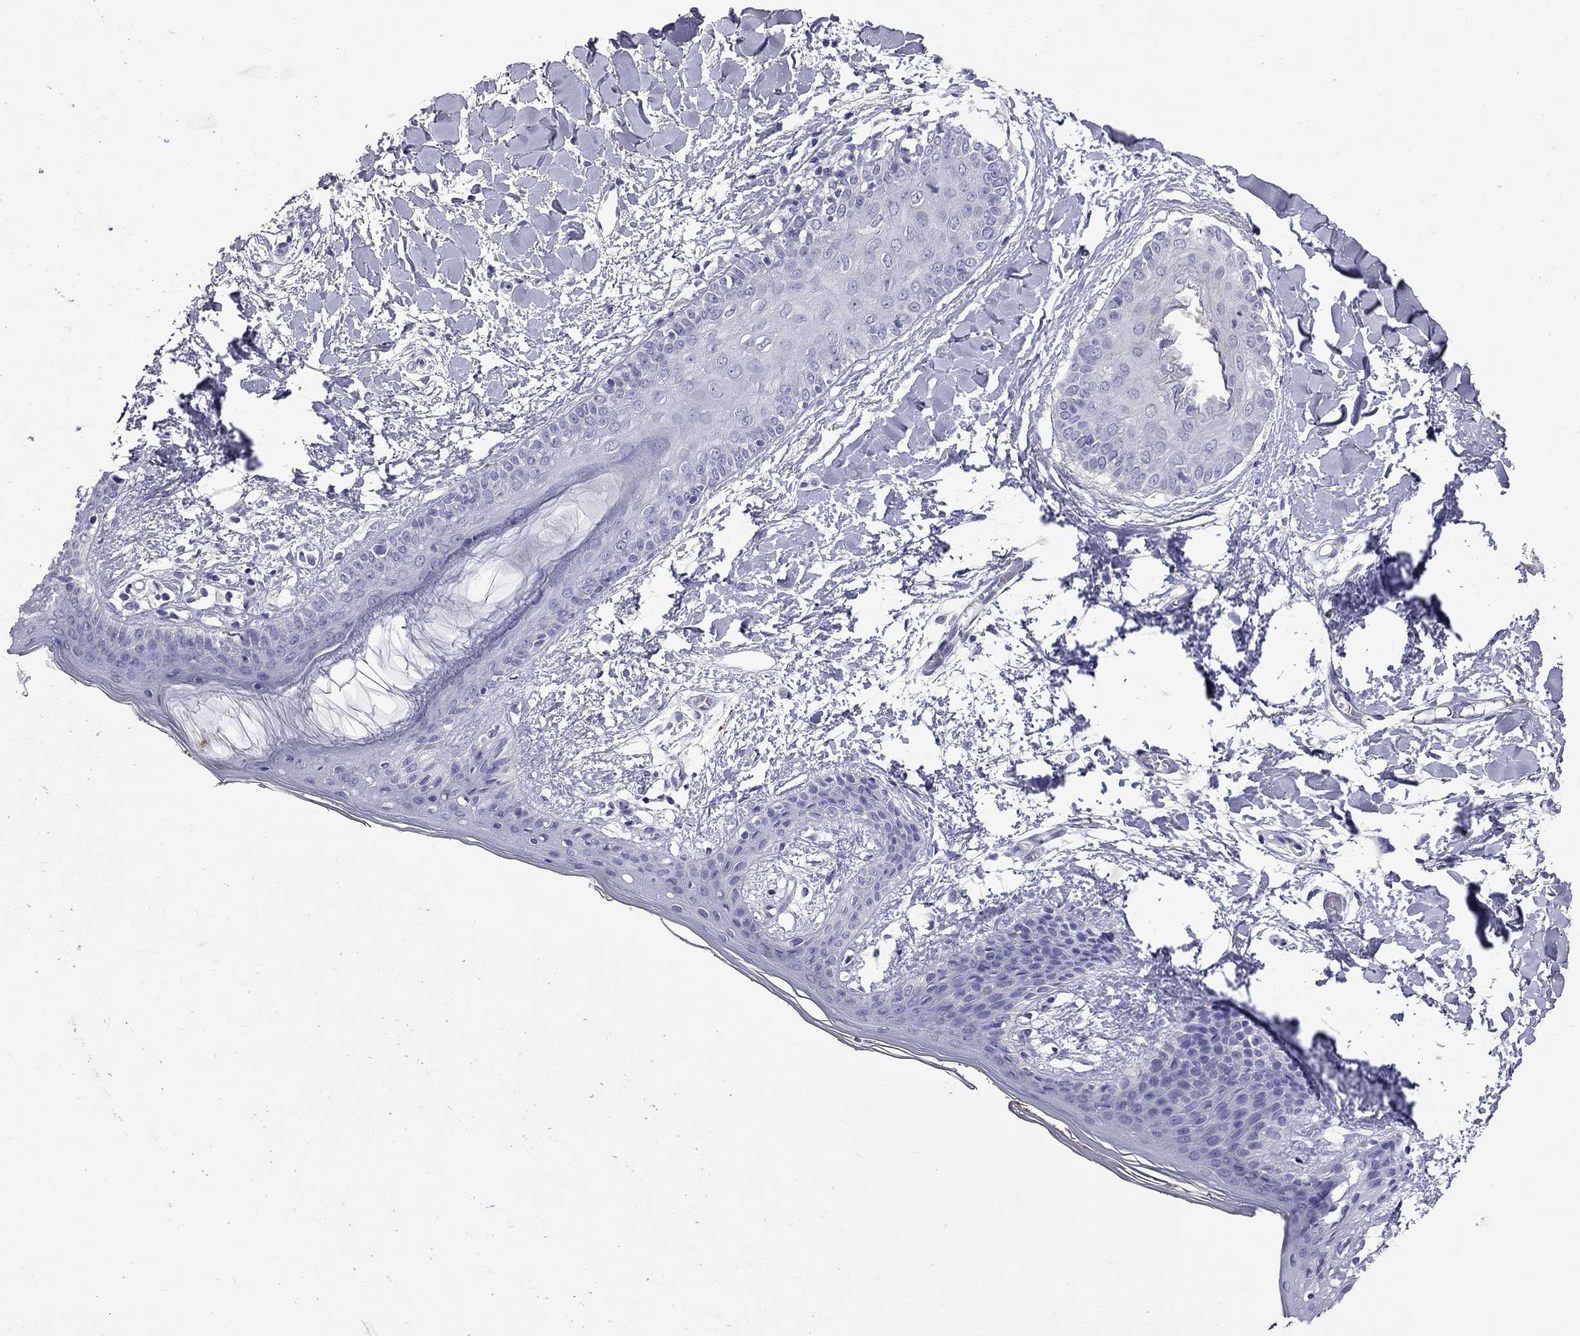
{"staining": {"intensity": "negative", "quantity": "none", "location": "none"}, "tissue": "skin", "cell_type": "Fibroblasts", "image_type": "normal", "snomed": [{"axis": "morphology", "description": "Normal tissue, NOS"}, {"axis": "topography", "description": "Skin"}], "caption": "Protein analysis of benign skin exhibits no significant staining in fibroblasts.", "gene": "CFAP91", "patient": {"sex": "female", "age": 34}}